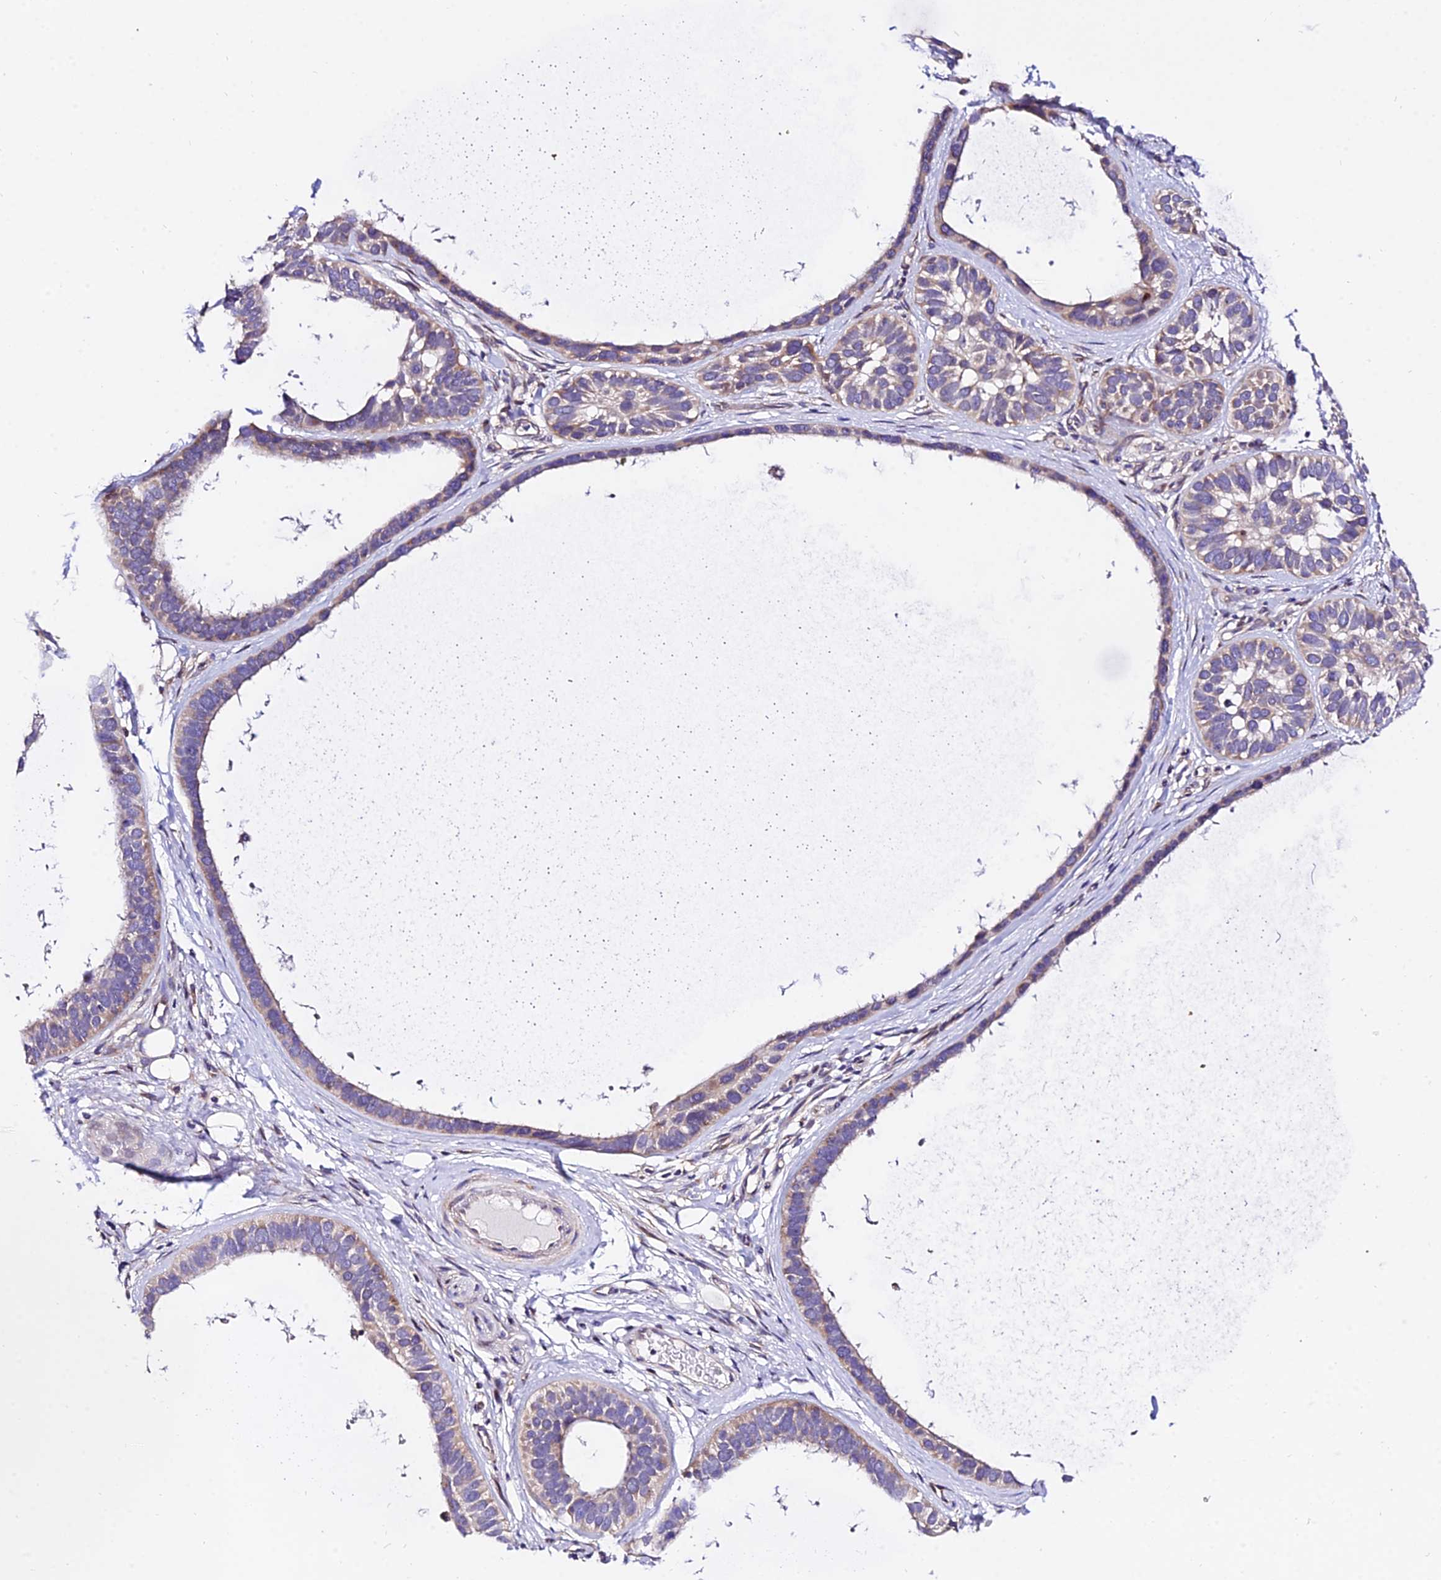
{"staining": {"intensity": "weak", "quantity": "25%-75%", "location": "cytoplasmic/membranous"}, "tissue": "skin cancer", "cell_type": "Tumor cells", "image_type": "cancer", "snomed": [{"axis": "morphology", "description": "Basal cell carcinoma"}, {"axis": "topography", "description": "Skin"}], "caption": "A brown stain shows weak cytoplasmic/membranous expression of a protein in skin cancer tumor cells.", "gene": "ATP5PB", "patient": {"sex": "male", "age": 62}}